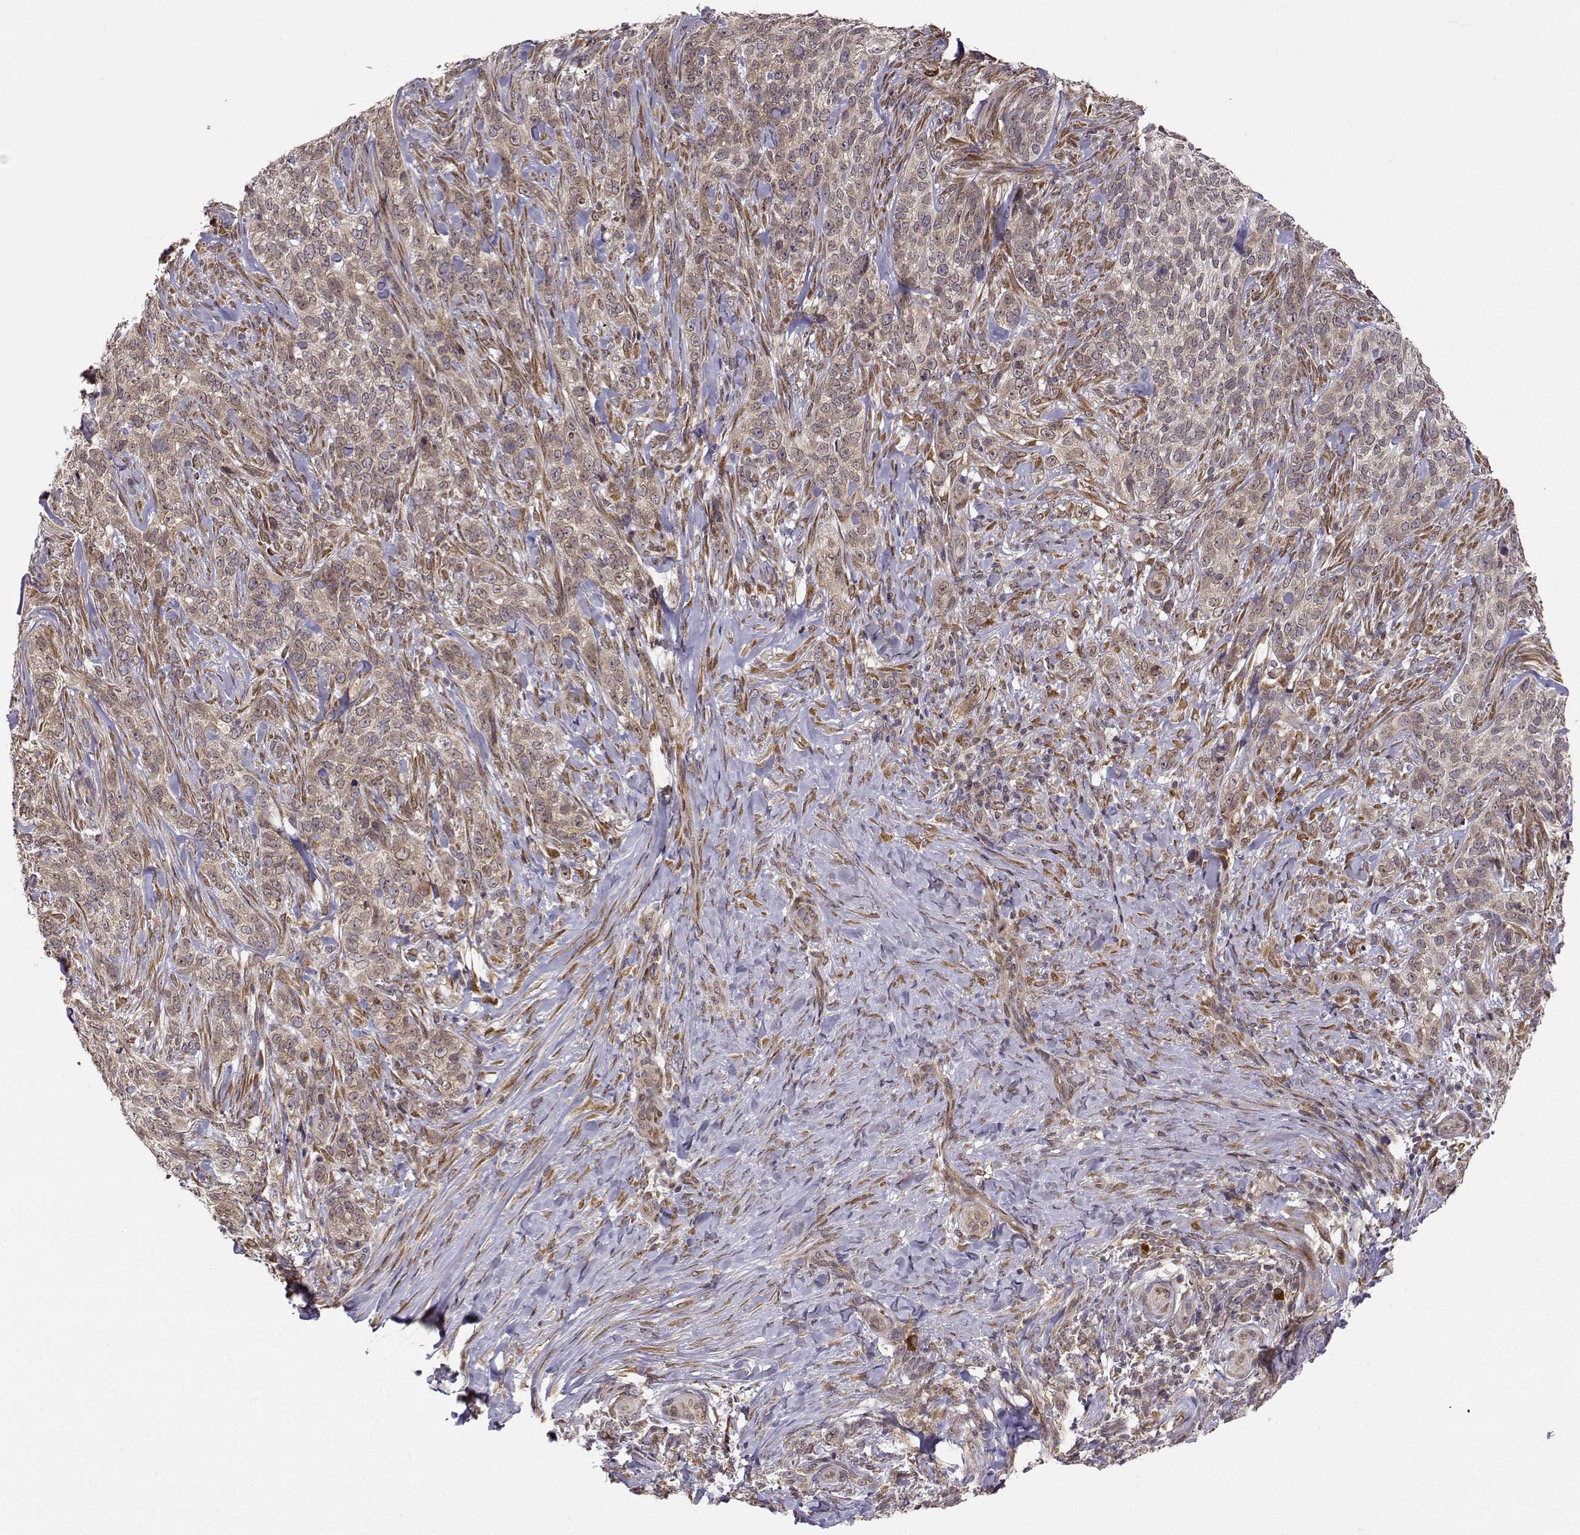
{"staining": {"intensity": "weak", "quantity": ">75%", "location": "cytoplasmic/membranous"}, "tissue": "skin cancer", "cell_type": "Tumor cells", "image_type": "cancer", "snomed": [{"axis": "morphology", "description": "Basal cell carcinoma"}, {"axis": "topography", "description": "Skin"}], "caption": "Weak cytoplasmic/membranous expression is appreciated in about >75% of tumor cells in skin cancer (basal cell carcinoma).", "gene": "ERGIC2", "patient": {"sex": "female", "age": 69}}